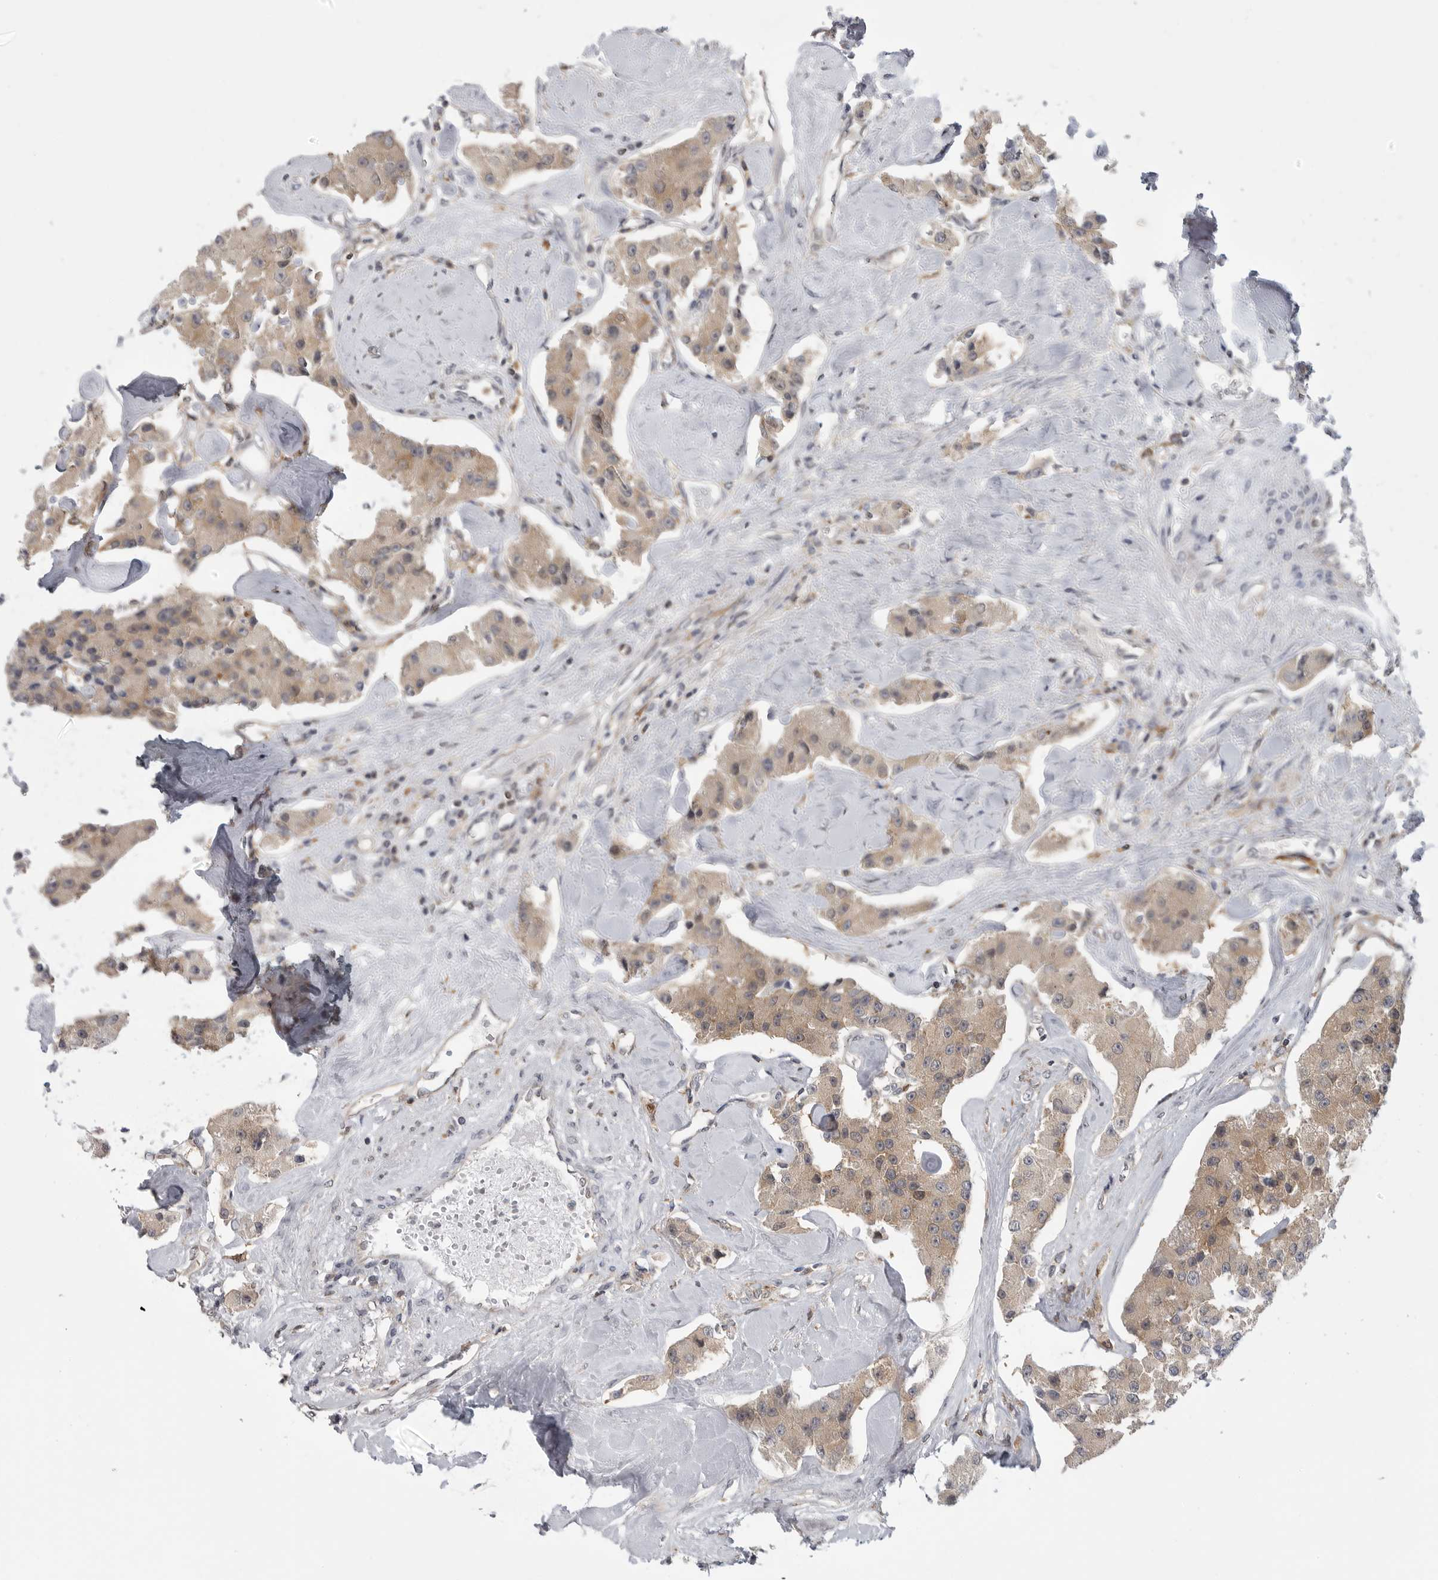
{"staining": {"intensity": "weak", "quantity": ">75%", "location": "cytoplasmic/membranous"}, "tissue": "carcinoid", "cell_type": "Tumor cells", "image_type": "cancer", "snomed": [{"axis": "morphology", "description": "Carcinoid, malignant, NOS"}, {"axis": "topography", "description": "Pancreas"}], "caption": "Malignant carcinoid stained for a protein shows weak cytoplasmic/membranous positivity in tumor cells.", "gene": "CACYBP", "patient": {"sex": "male", "age": 41}}